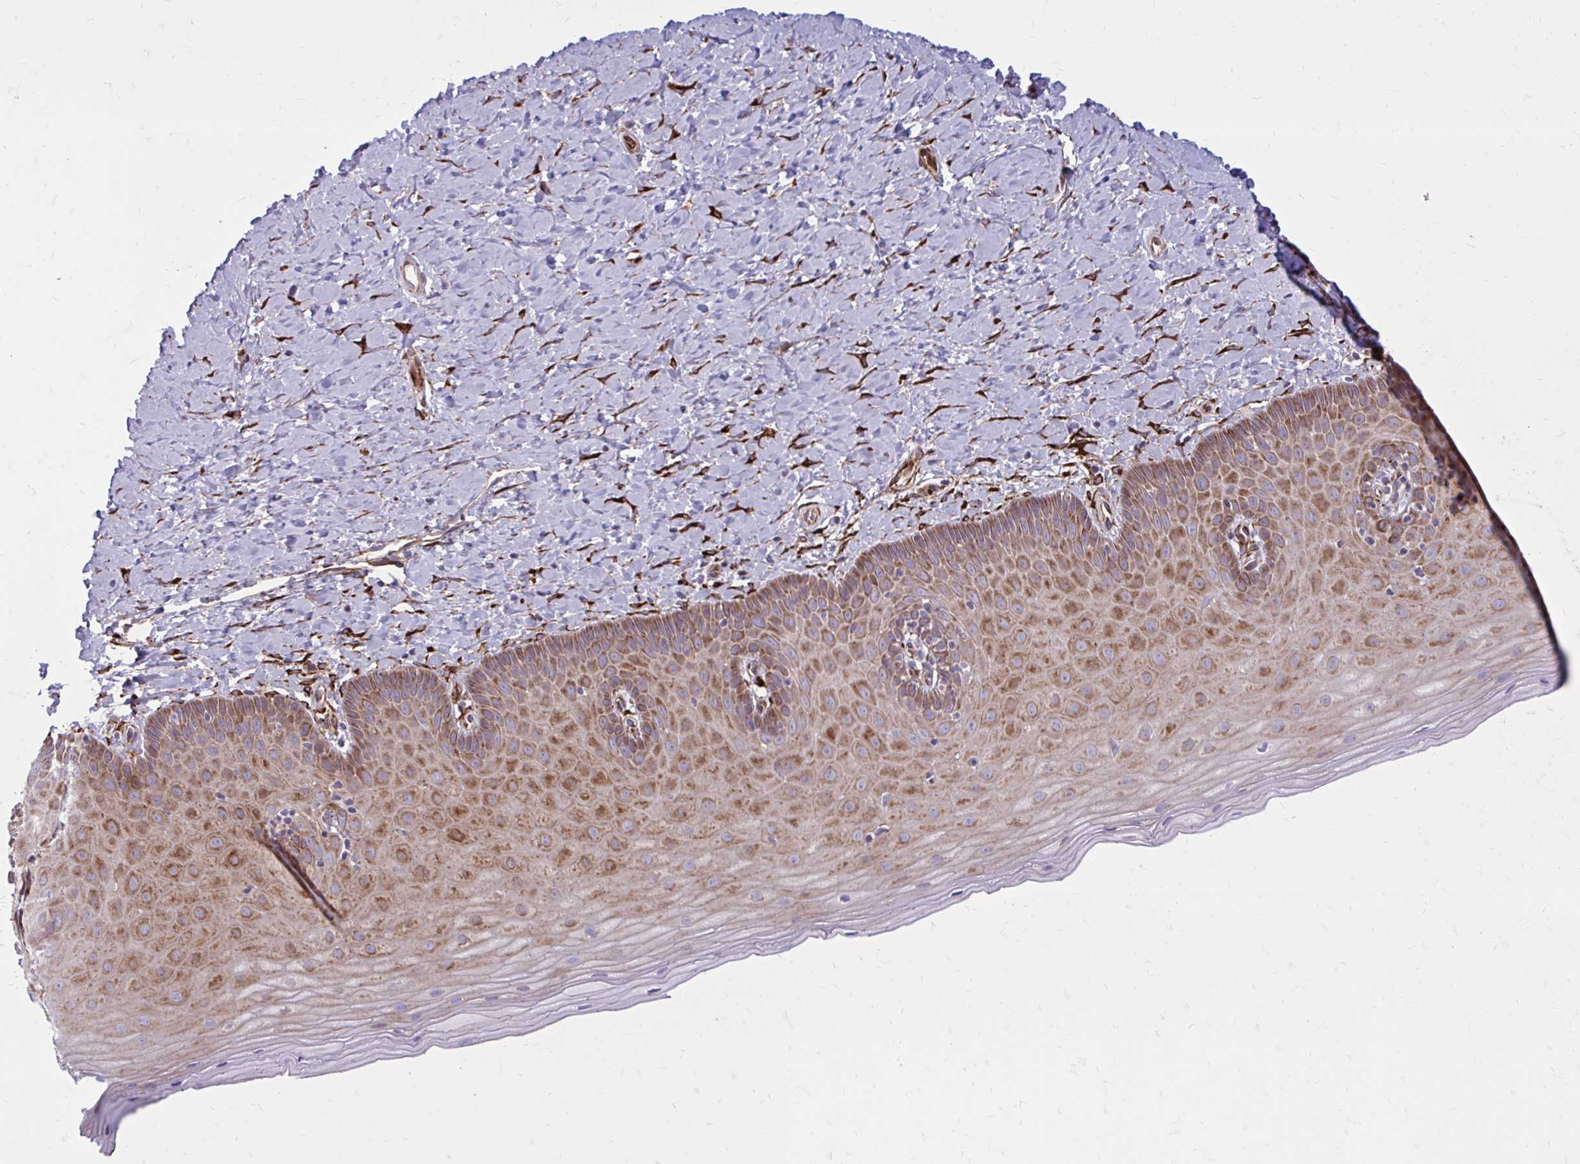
{"staining": {"intensity": "moderate", "quantity": ">75%", "location": "cytoplasmic/membranous"}, "tissue": "cervix", "cell_type": "Squamous epithelial cells", "image_type": "normal", "snomed": [{"axis": "morphology", "description": "Normal tissue, NOS"}, {"axis": "topography", "description": "Cervix"}], "caption": "Protein expression analysis of benign cervix displays moderate cytoplasmic/membranous expression in approximately >75% of squamous epithelial cells. Nuclei are stained in blue.", "gene": "BEND5", "patient": {"sex": "female", "age": 37}}